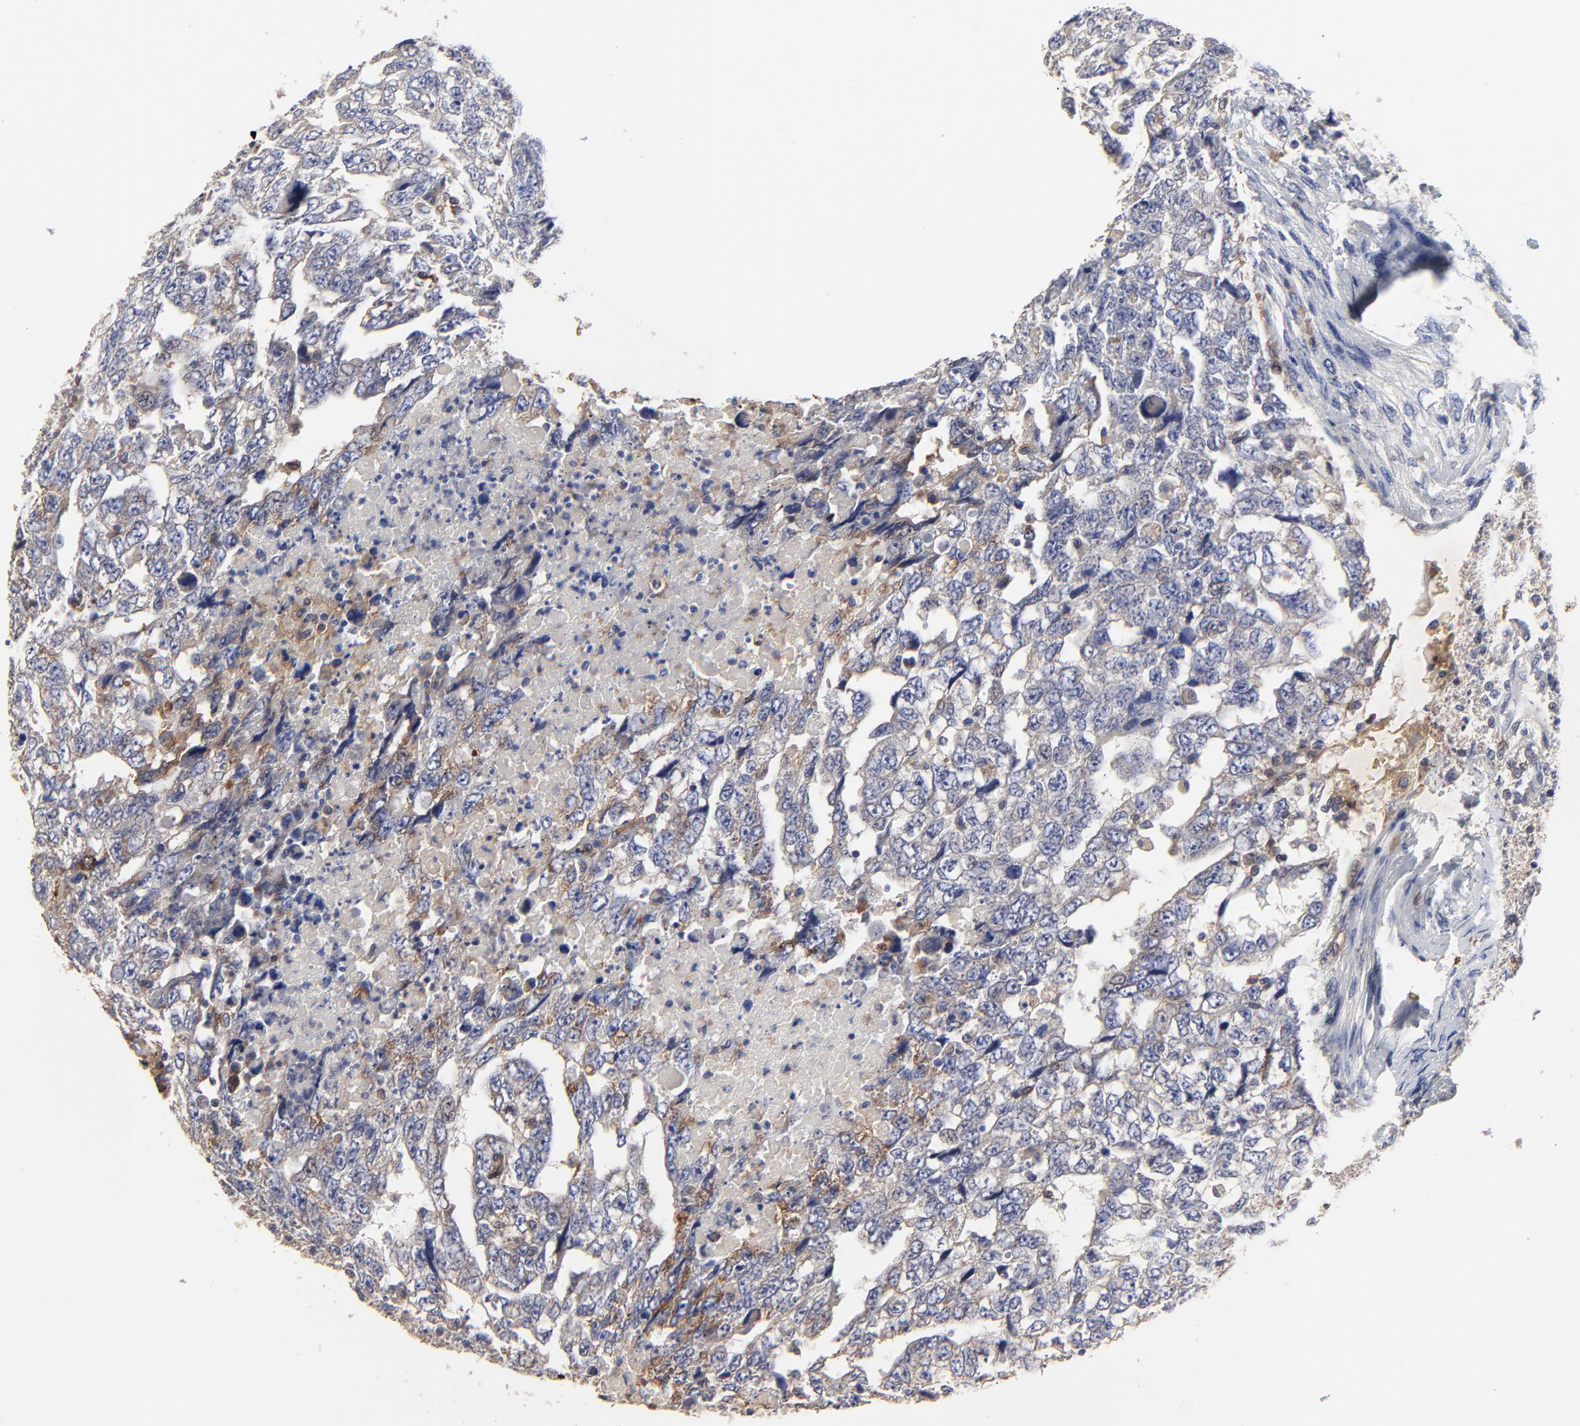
{"staining": {"intensity": "negative", "quantity": "none", "location": "none"}, "tissue": "testis cancer", "cell_type": "Tumor cells", "image_type": "cancer", "snomed": [{"axis": "morphology", "description": "Carcinoma, Embryonal, NOS"}, {"axis": "topography", "description": "Testis"}], "caption": "This photomicrograph is of testis cancer (embryonal carcinoma) stained with immunohistochemistry to label a protein in brown with the nuclei are counter-stained blue. There is no expression in tumor cells. (DAB immunohistochemistry (IHC) visualized using brightfield microscopy, high magnification).", "gene": "PAG1", "patient": {"sex": "male", "age": 36}}